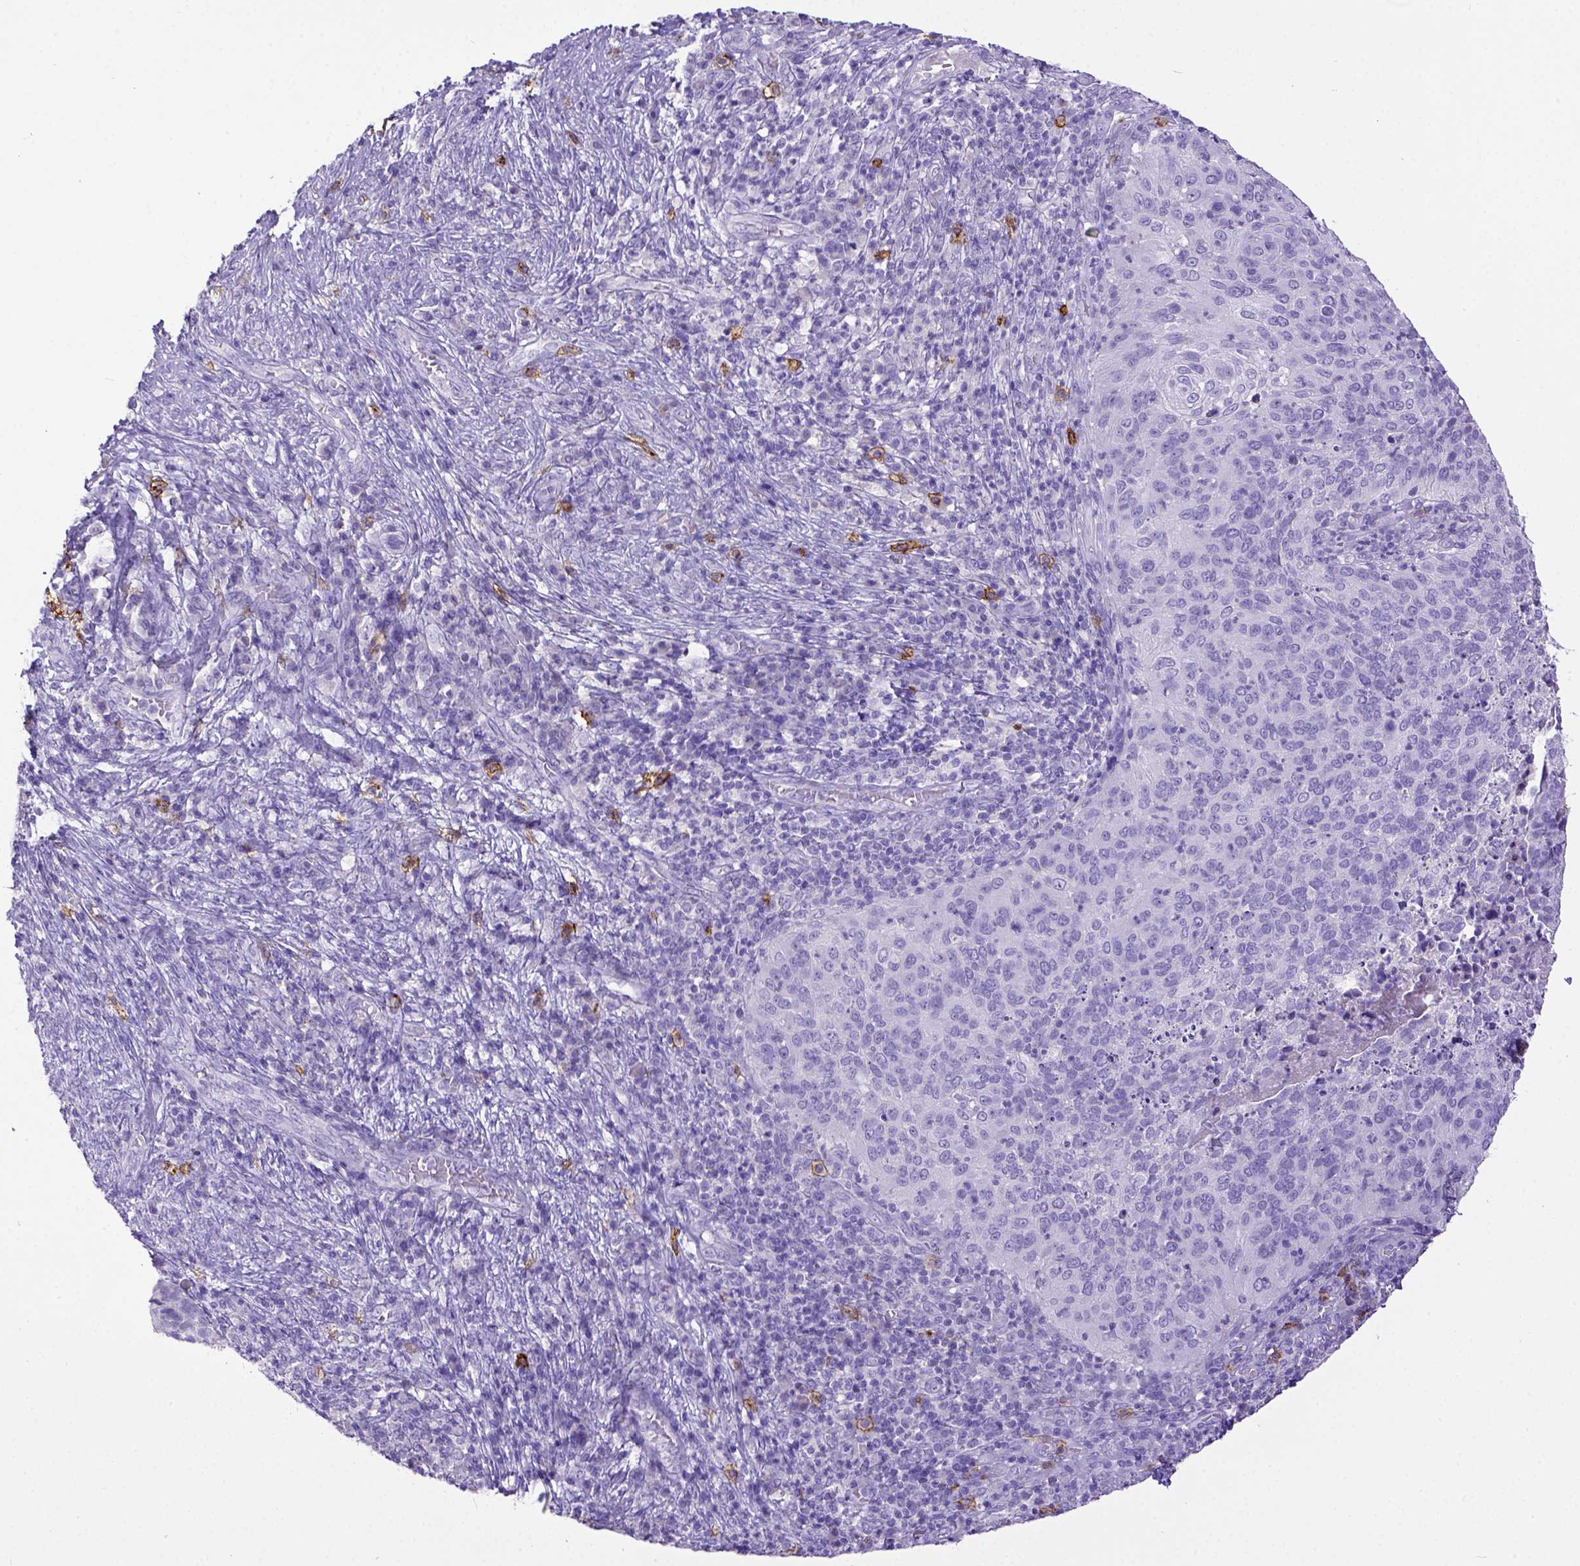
{"staining": {"intensity": "negative", "quantity": "none", "location": "none"}, "tissue": "cervical cancer", "cell_type": "Tumor cells", "image_type": "cancer", "snomed": [{"axis": "morphology", "description": "Squamous cell carcinoma, NOS"}, {"axis": "topography", "description": "Cervix"}], "caption": "An immunohistochemistry histopathology image of squamous cell carcinoma (cervical) is shown. There is no staining in tumor cells of squamous cell carcinoma (cervical).", "gene": "KIT", "patient": {"sex": "female", "age": 39}}